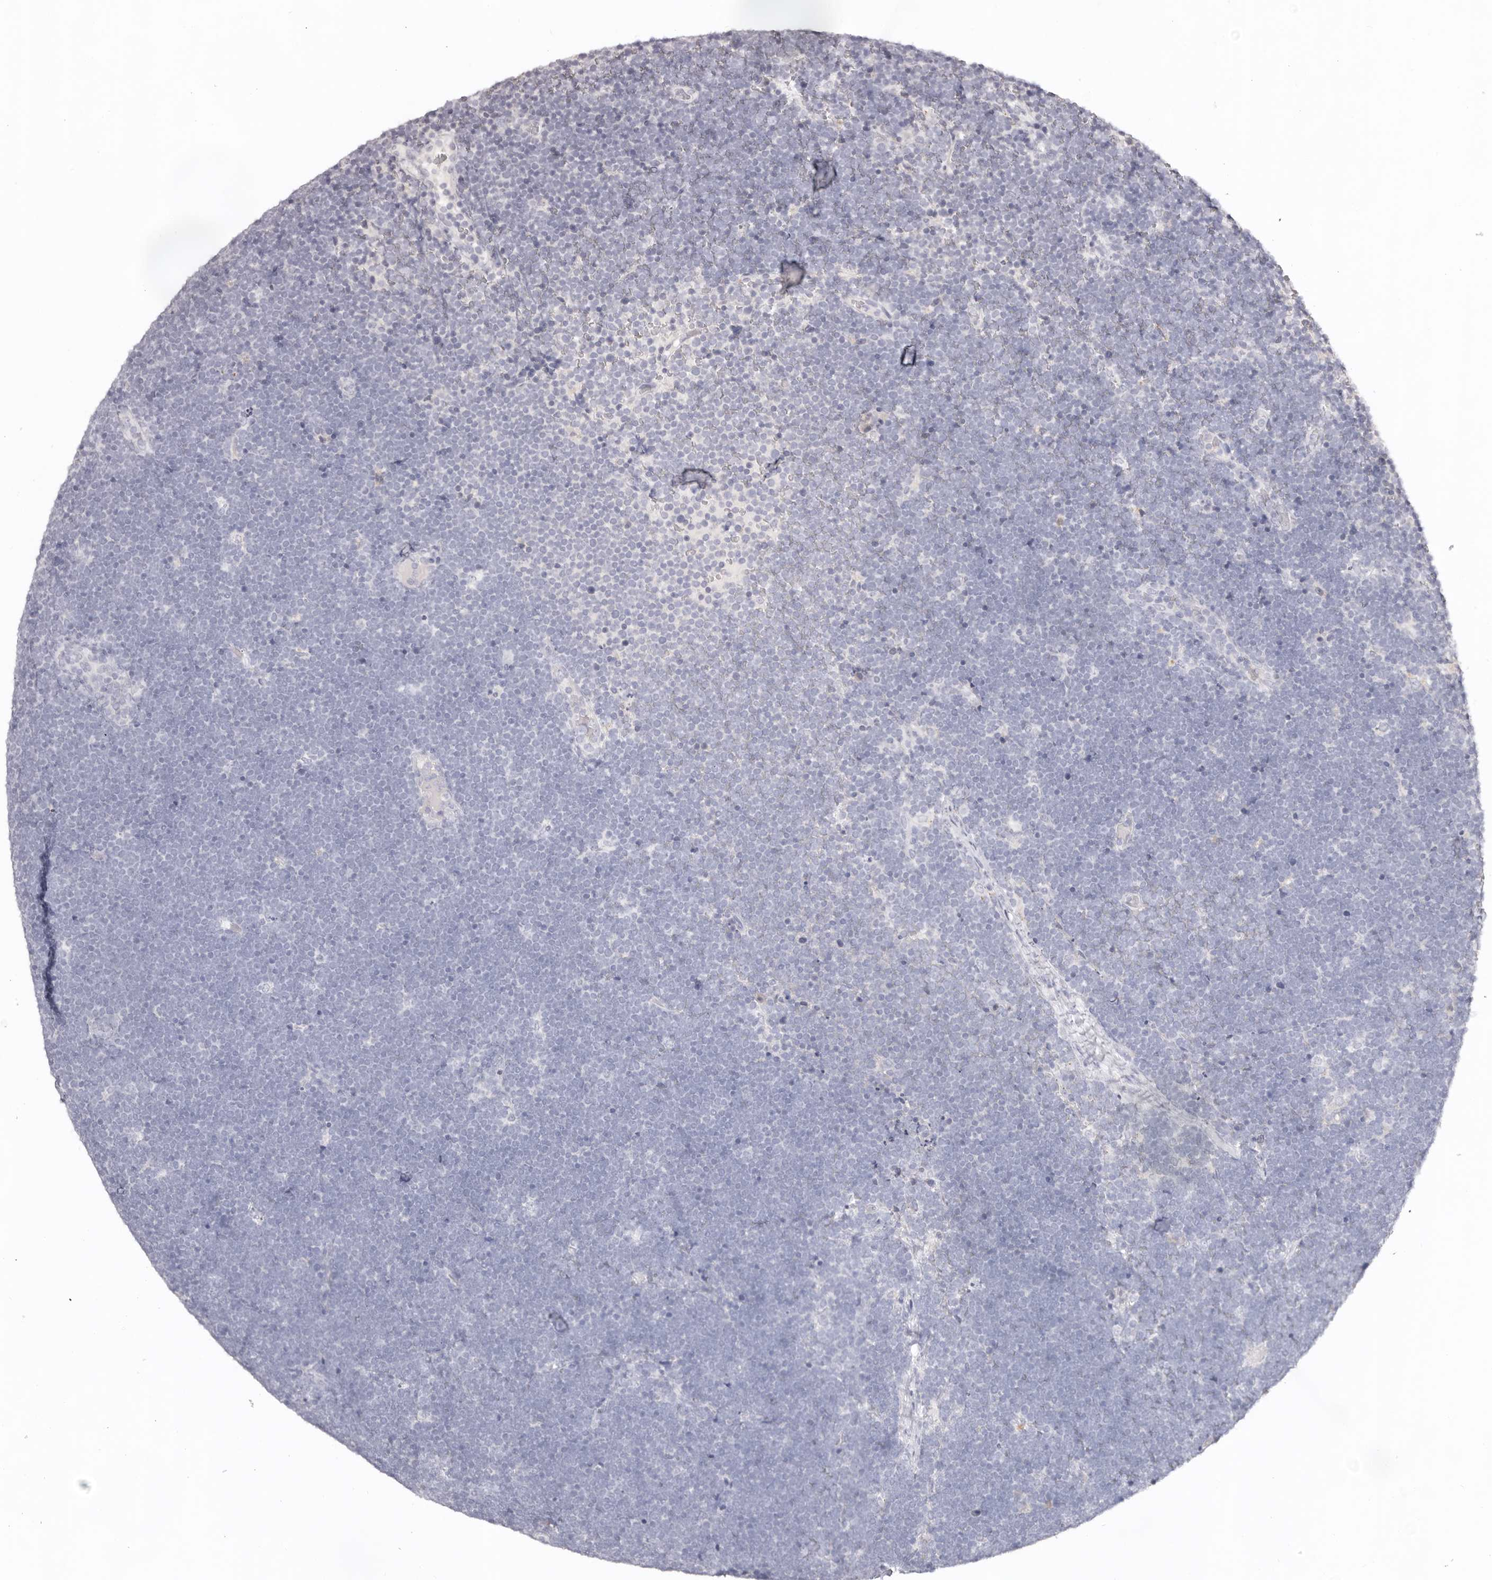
{"staining": {"intensity": "negative", "quantity": "none", "location": "none"}, "tissue": "lymphoma", "cell_type": "Tumor cells", "image_type": "cancer", "snomed": [{"axis": "morphology", "description": "Malignant lymphoma, non-Hodgkin's type, High grade"}, {"axis": "topography", "description": "Lymph node"}], "caption": "Tumor cells are negative for protein expression in human lymphoma.", "gene": "PCDHB6", "patient": {"sex": "male", "age": 13}}